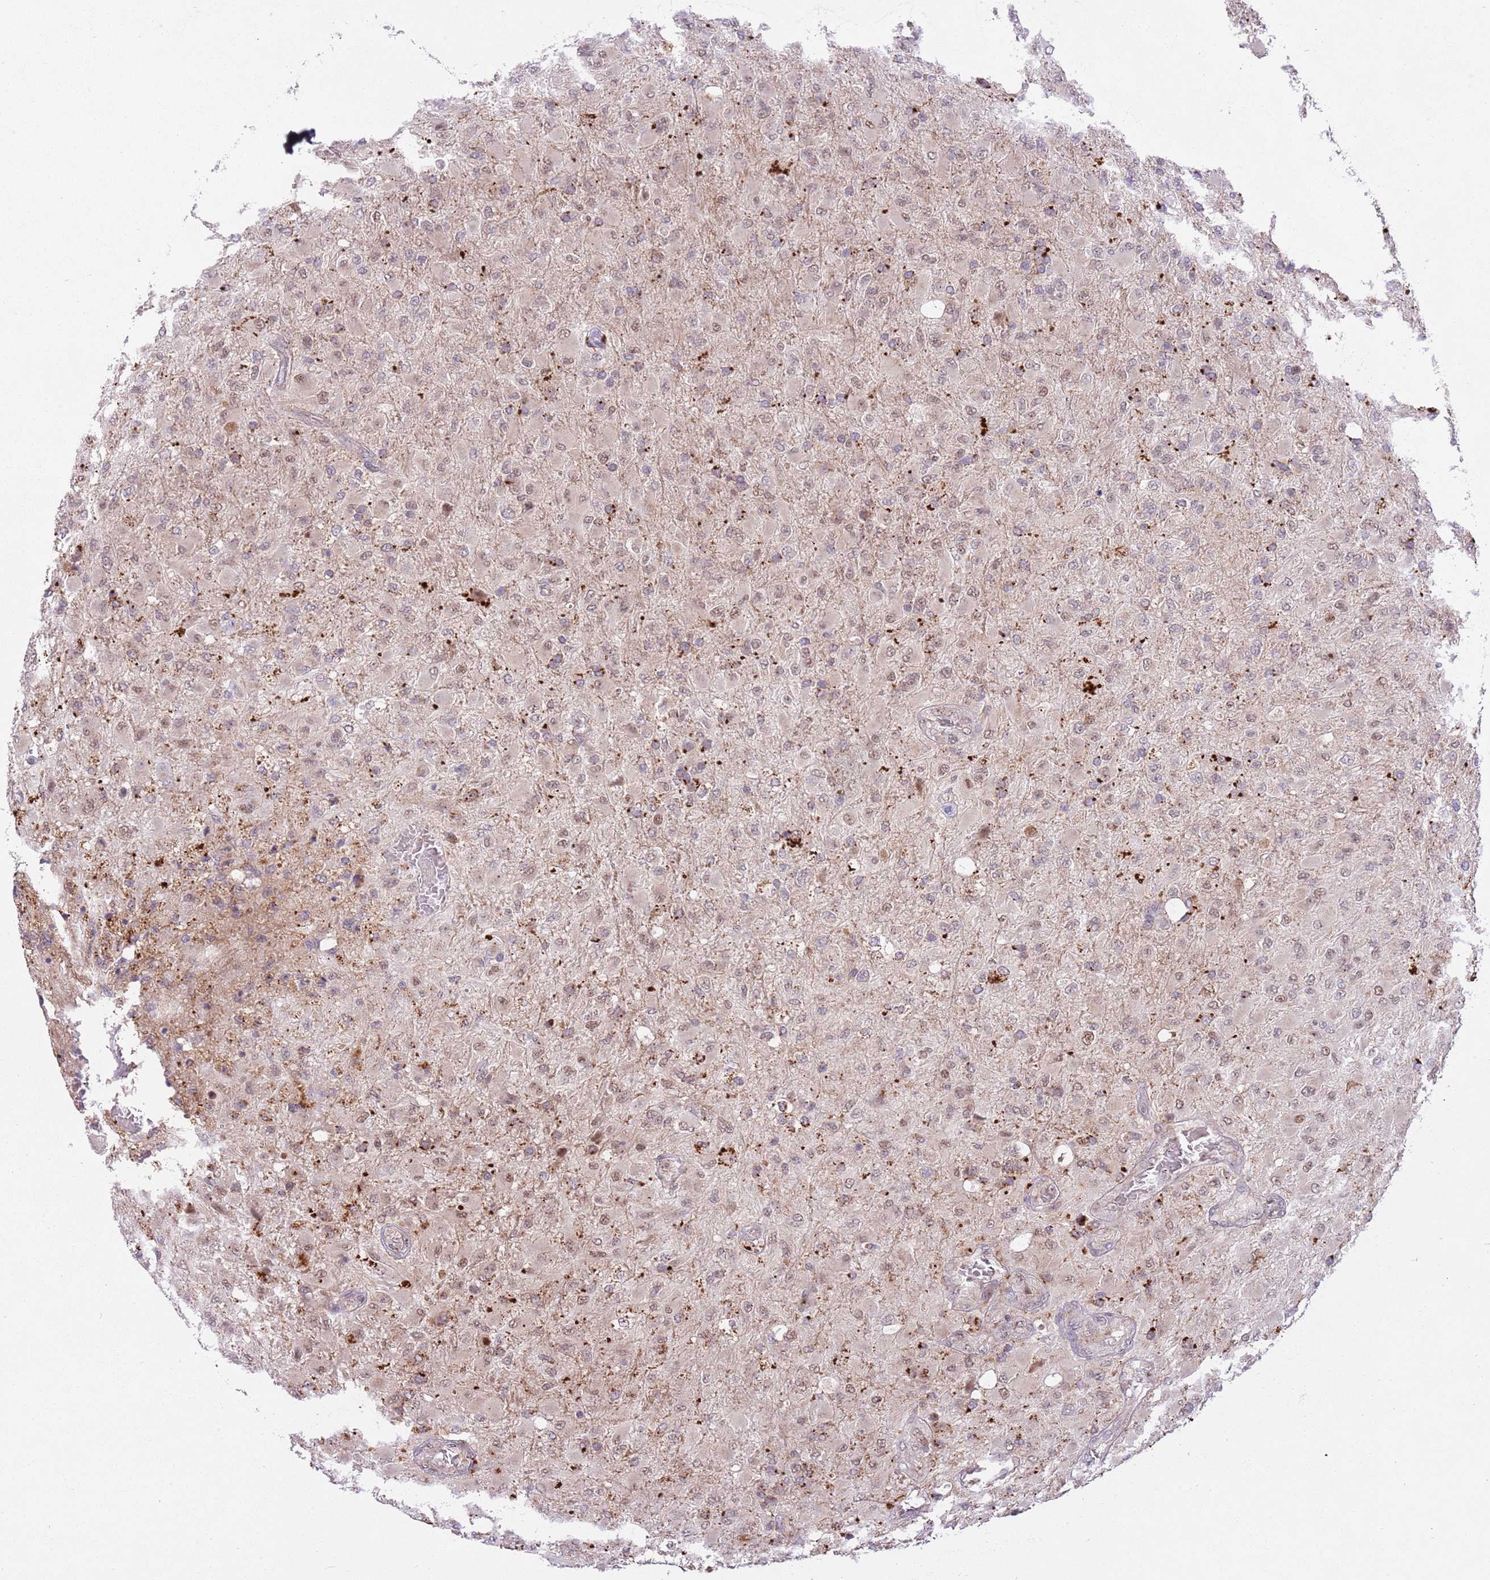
{"staining": {"intensity": "weak", "quantity": "25%-75%", "location": "nuclear"}, "tissue": "glioma", "cell_type": "Tumor cells", "image_type": "cancer", "snomed": [{"axis": "morphology", "description": "Glioma, malignant, Low grade"}, {"axis": "topography", "description": "Brain"}], "caption": "The immunohistochemical stain labels weak nuclear expression in tumor cells of glioma tissue. The staining was performed using DAB to visualize the protein expression in brown, while the nuclei were stained in blue with hematoxylin (Magnification: 20x).", "gene": "TRIM27", "patient": {"sex": "male", "age": 65}}